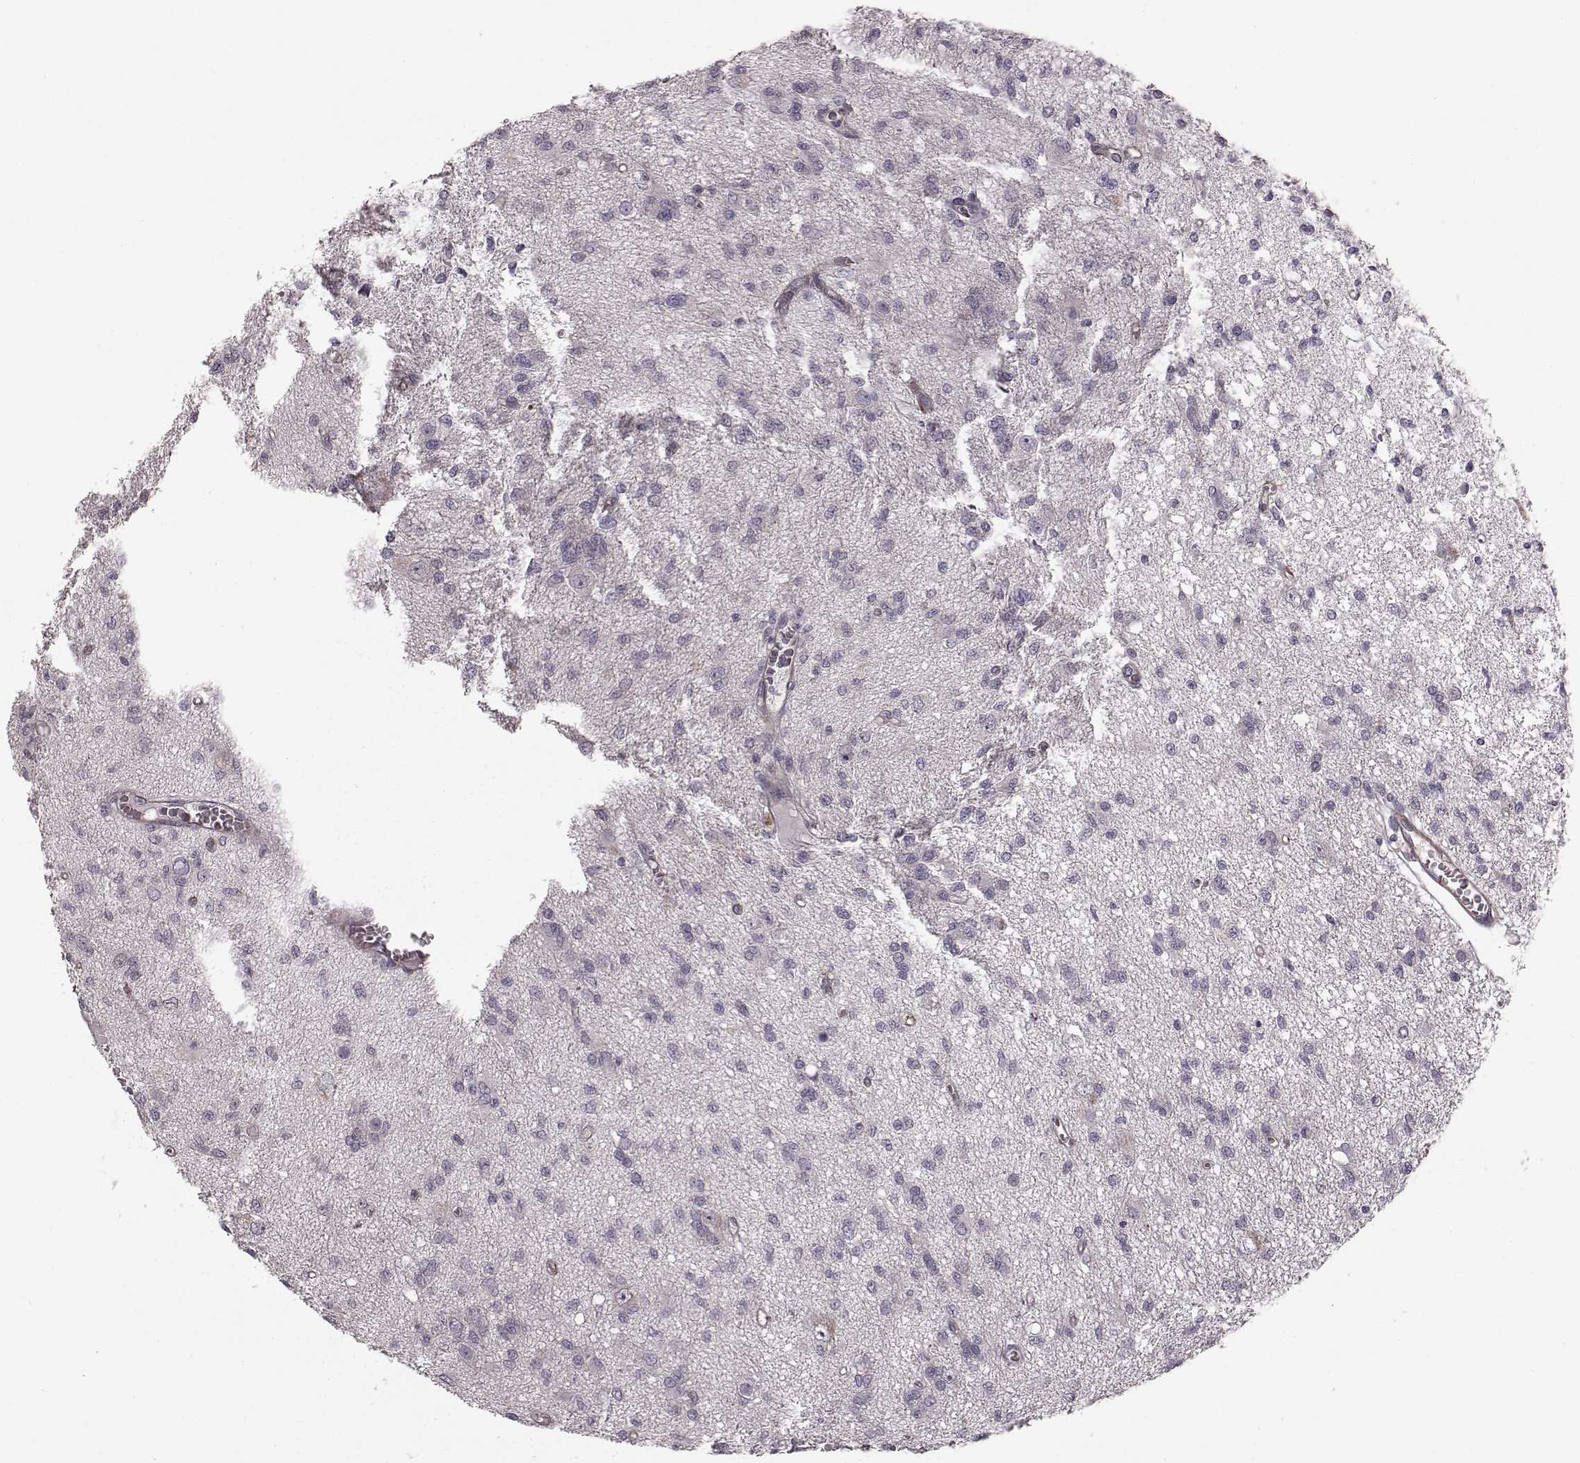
{"staining": {"intensity": "negative", "quantity": "none", "location": "none"}, "tissue": "glioma", "cell_type": "Tumor cells", "image_type": "cancer", "snomed": [{"axis": "morphology", "description": "Glioma, malignant, Low grade"}, {"axis": "topography", "description": "Brain"}], "caption": "There is no significant staining in tumor cells of glioma.", "gene": "SLC22A18", "patient": {"sex": "male", "age": 64}}